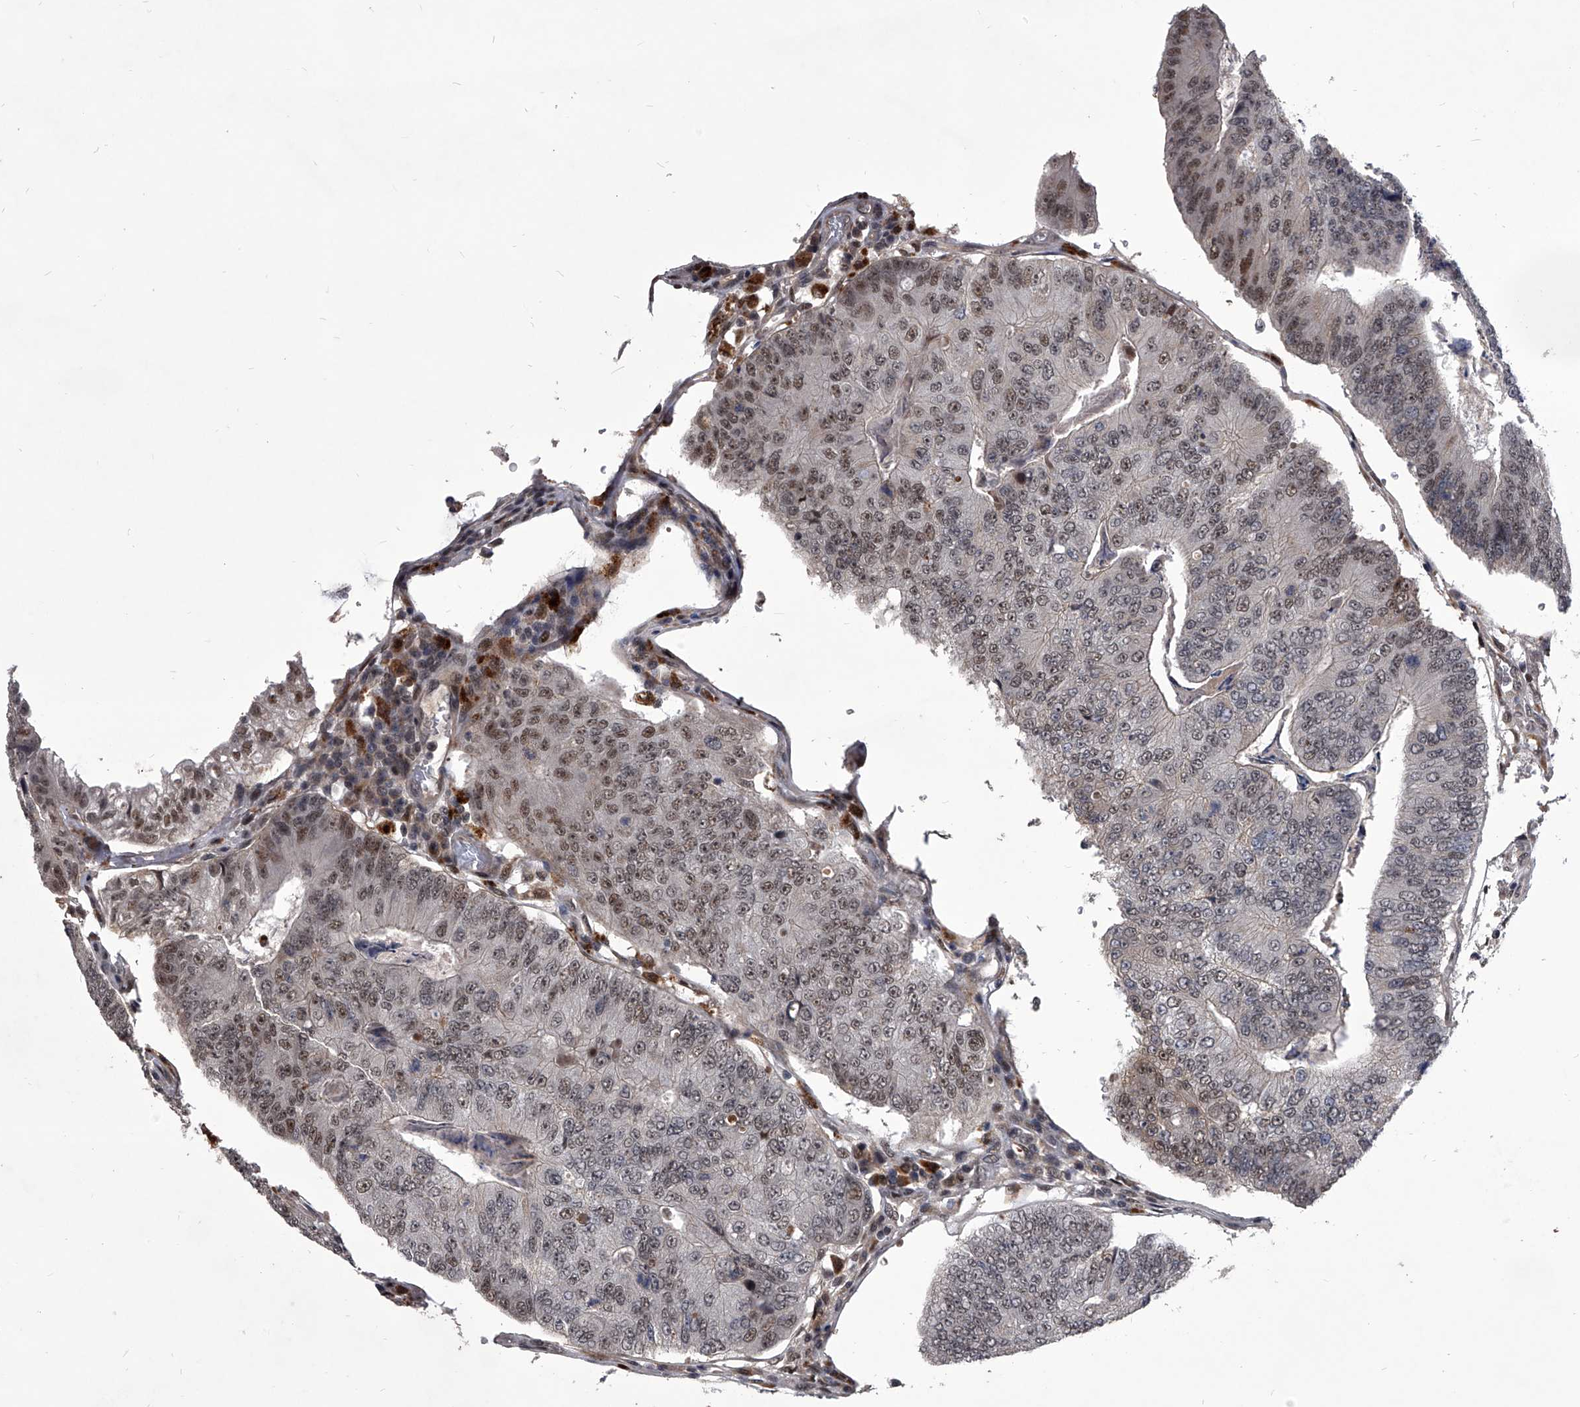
{"staining": {"intensity": "moderate", "quantity": "25%-75%", "location": "nuclear"}, "tissue": "colorectal cancer", "cell_type": "Tumor cells", "image_type": "cancer", "snomed": [{"axis": "morphology", "description": "Adenocarcinoma, NOS"}, {"axis": "topography", "description": "Colon"}], "caption": "Adenocarcinoma (colorectal) tissue demonstrates moderate nuclear staining in approximately 25%-75% of tumor cells, visualized by immunohistochemistry. (DAB IHC with brightfield microscopy, high magnification).", "gene": "CMTR1", "patient": {"sex": "female", "age": 67}}